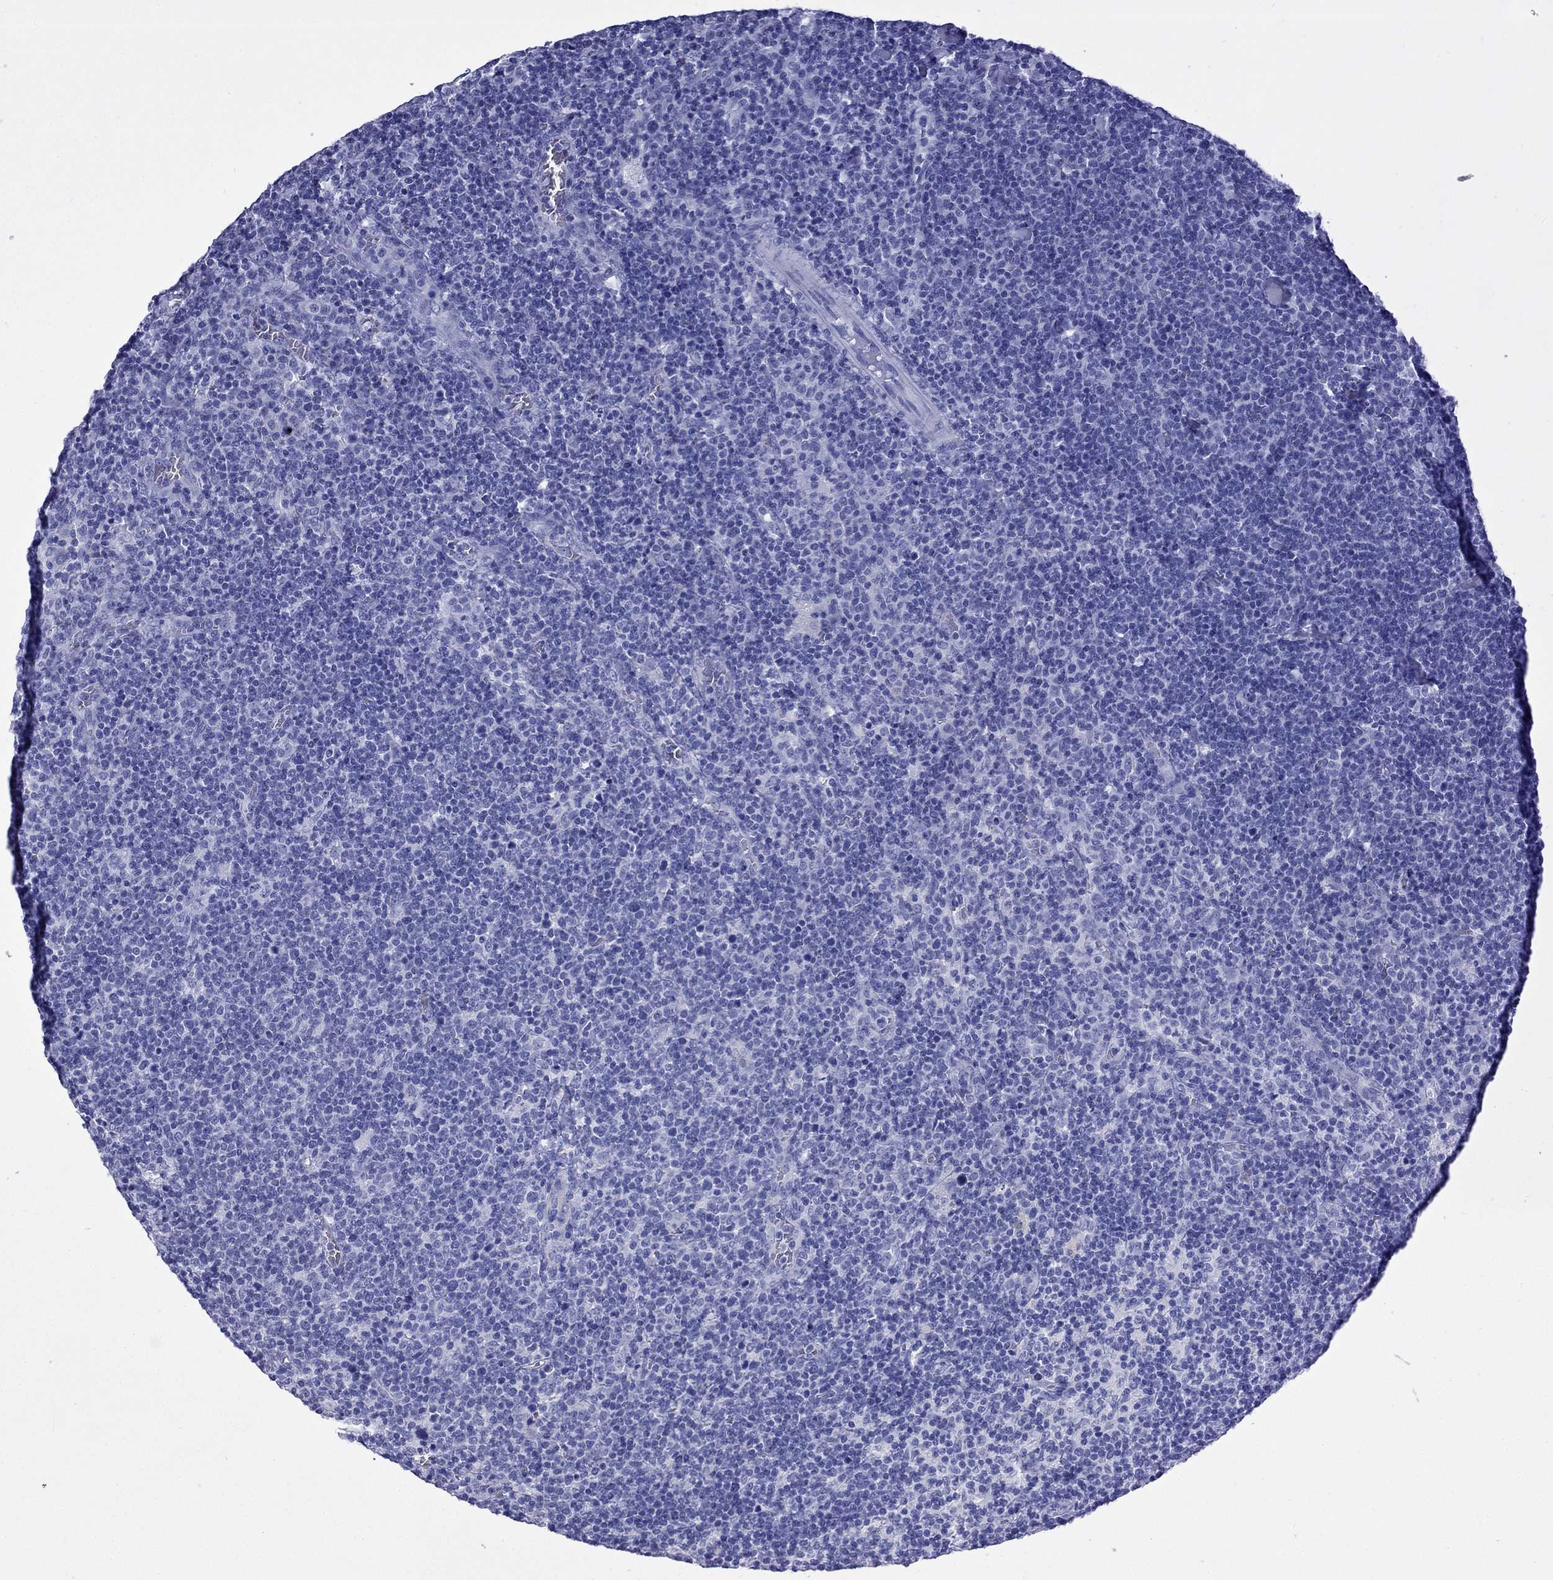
{"staining": {"intensity": "negative", "quantity": "none", "location": "none"}, "tissue": "lymphoma", "cell_type": "Tumor cells", "image_type": "cancer", "snomed": [{"axis": "morphology", "description": "Malignant lymphoma, non-Hodgkin's type, High grade"}, {"axis": "topography", "description": "Lymph node"}], "caption": "Immunohistochemical staining of human lymphoma displays no significant staining in tumor cells. The staining was performed using DAB (3,3'-diaminobenzidine) to visualize the protein expression in brown, while the nuclei were stained in blue with hematoxylin (Magnification: 20x).", "gene": "GJA8", "patient": {"sex": "male", "age": 61}}